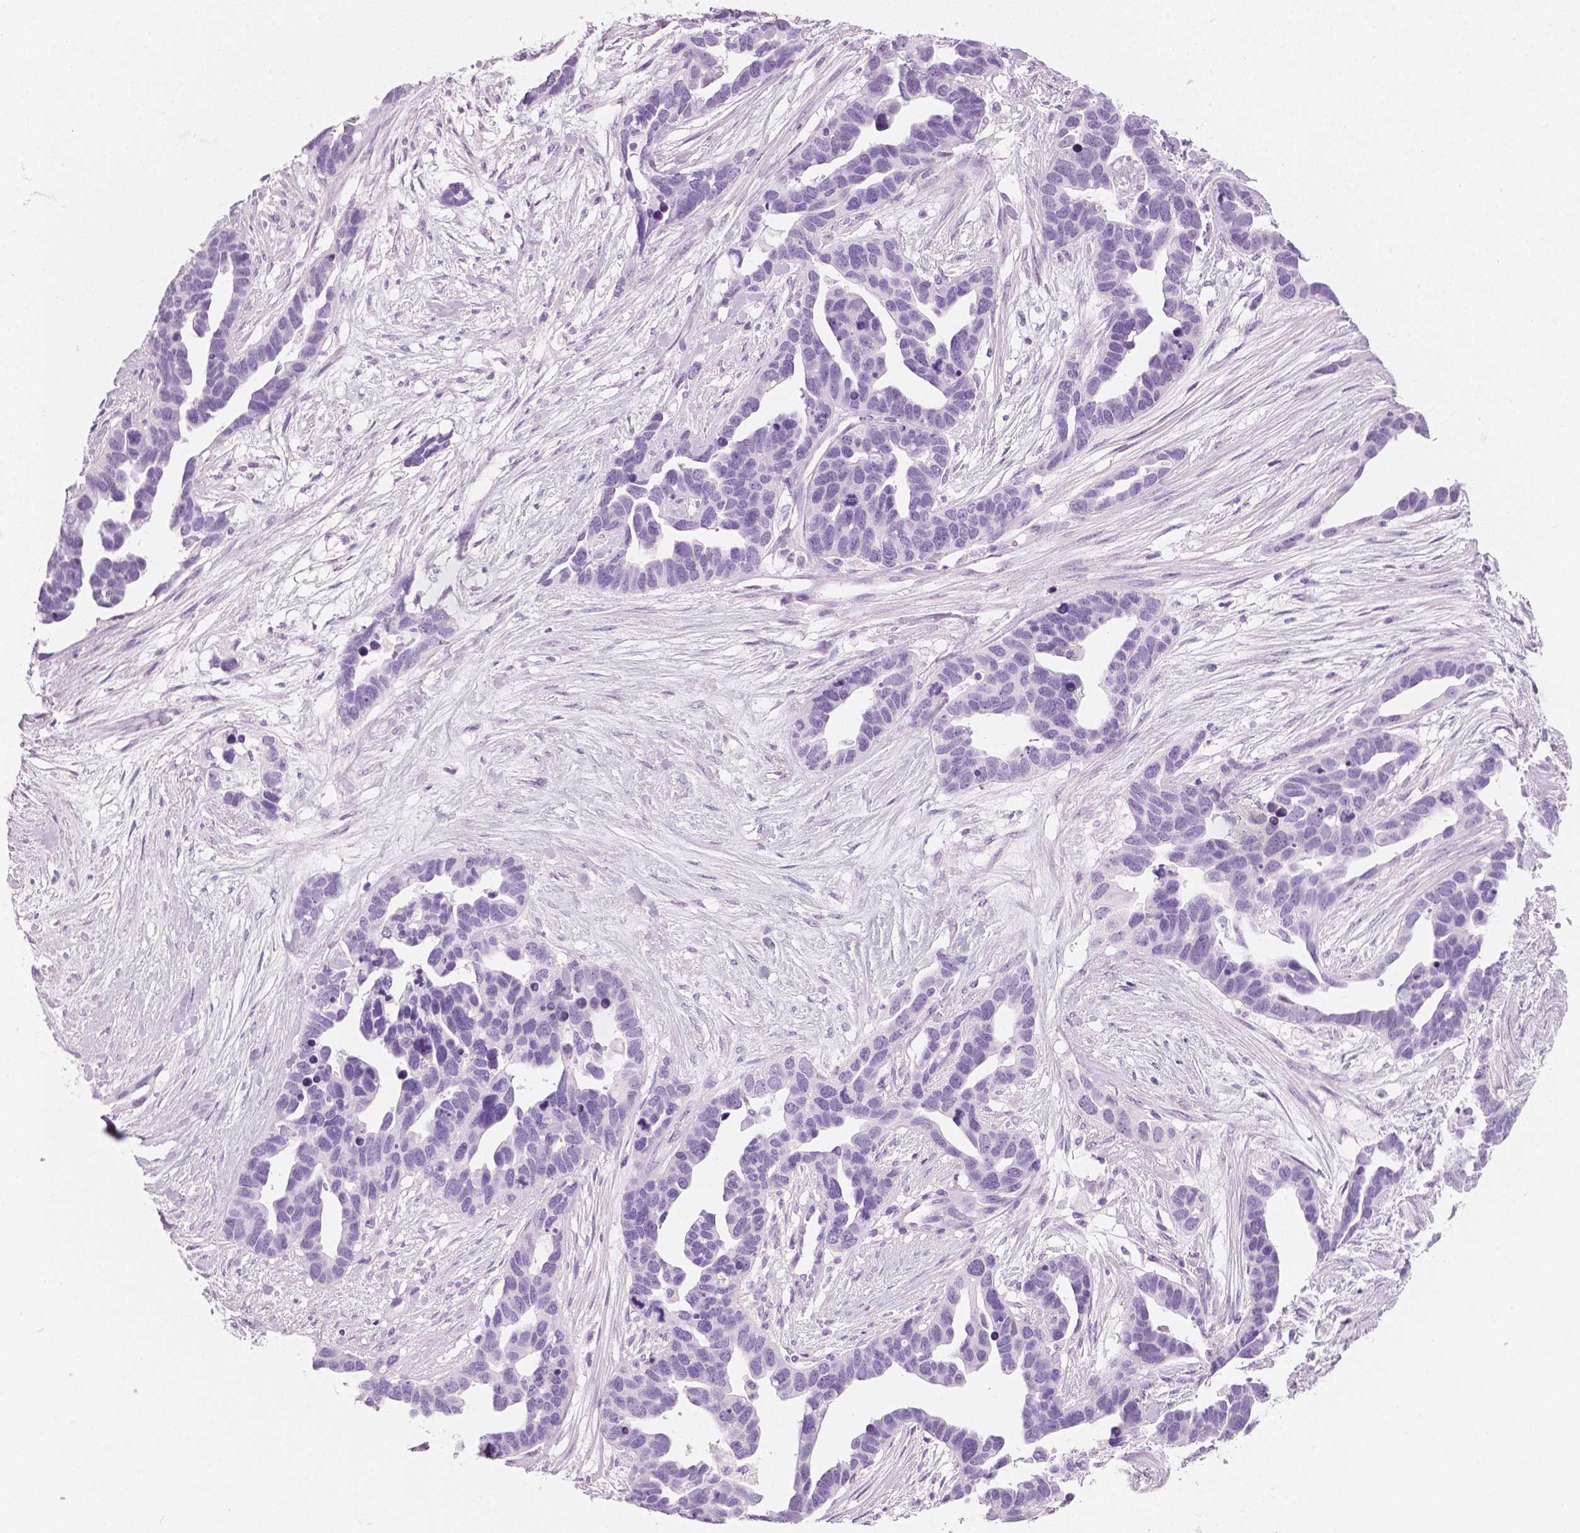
{"staining": {"intensity": "negative", "quantity": "none", "location": "none"}, "tissue": "ovarian cancer", "cell_type": "Tumor cells", "image_type": "cancer", "snomed": [{"axis": "morphology", "description": "Cystadenocarcinoma, serous, NOS"}, {"axis": "topography", "description": "Ovary"}], "caption": "DAB (3,3'-diaminobenzidine) immunohistochemical staining of ovarian cancer (serous cystadenocarcinoma) shows no significant positivity in tumor cells.", "gene": "PLIN4", "patient": {"sex": "female", "age": 54}}